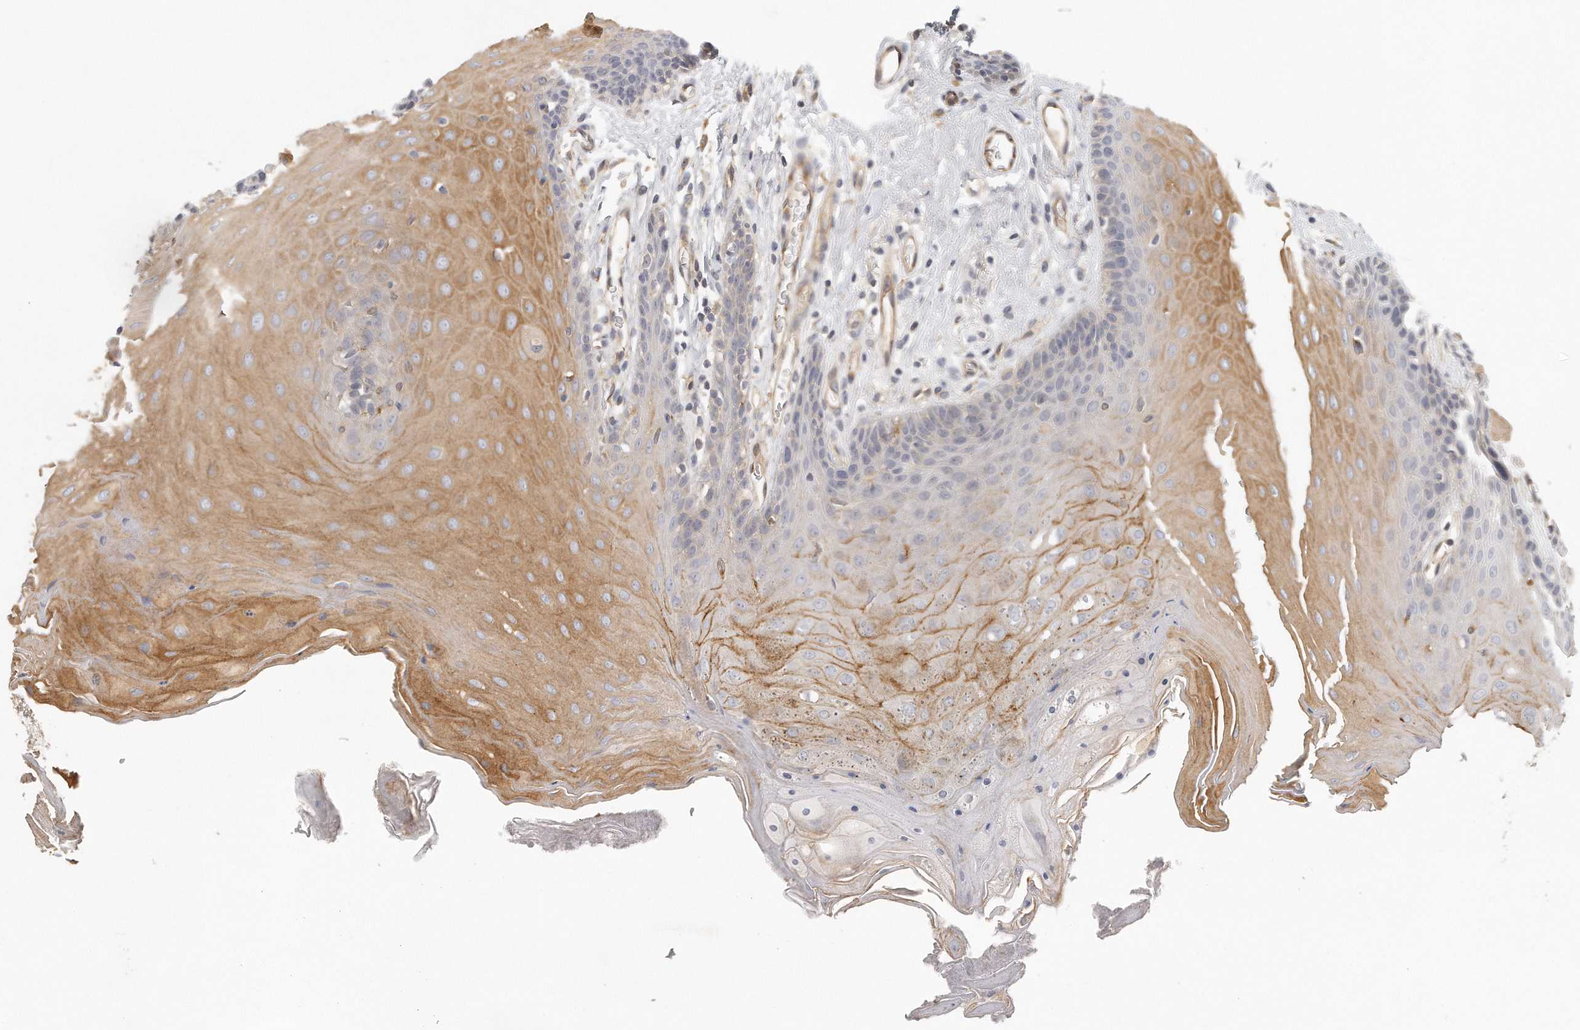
{"staining": {"intensity": "moderate", "quantity": "<25%", "location": "cytoplasmic/membranous"}, "tissue": "oral mucosa", "cell_type": "Squamous epithelial cells", "image_type": "normal", "snomed": [{"axis": "morphology", "description": "Normal tissue, NOS"}, {"axis": "morphology", "description": "Squamous cell carcinoma, NOS"}, {"axis": "topography", "description": "Skeletal muscle"}, {"axis": "topography", "description": "Oral tissue"}, {"axis": "topography", "description": "Salivary gland"}, {"axis": "topography", "description": "Head-Neck"}], "caption": "Protein staining demonstrates moderate cytoplasmic/membranous expression in approximately <25% of squamous epithelial cells in normal oral mucosa. The protein is stained brown, and the nuclei are stained in blue (DAB (3,3'-diaminobenzidine) IHC with brightfield microscopy, high magnification).", "gene": "MTERF4", "patient": {"sex": "male", "age": 54}}